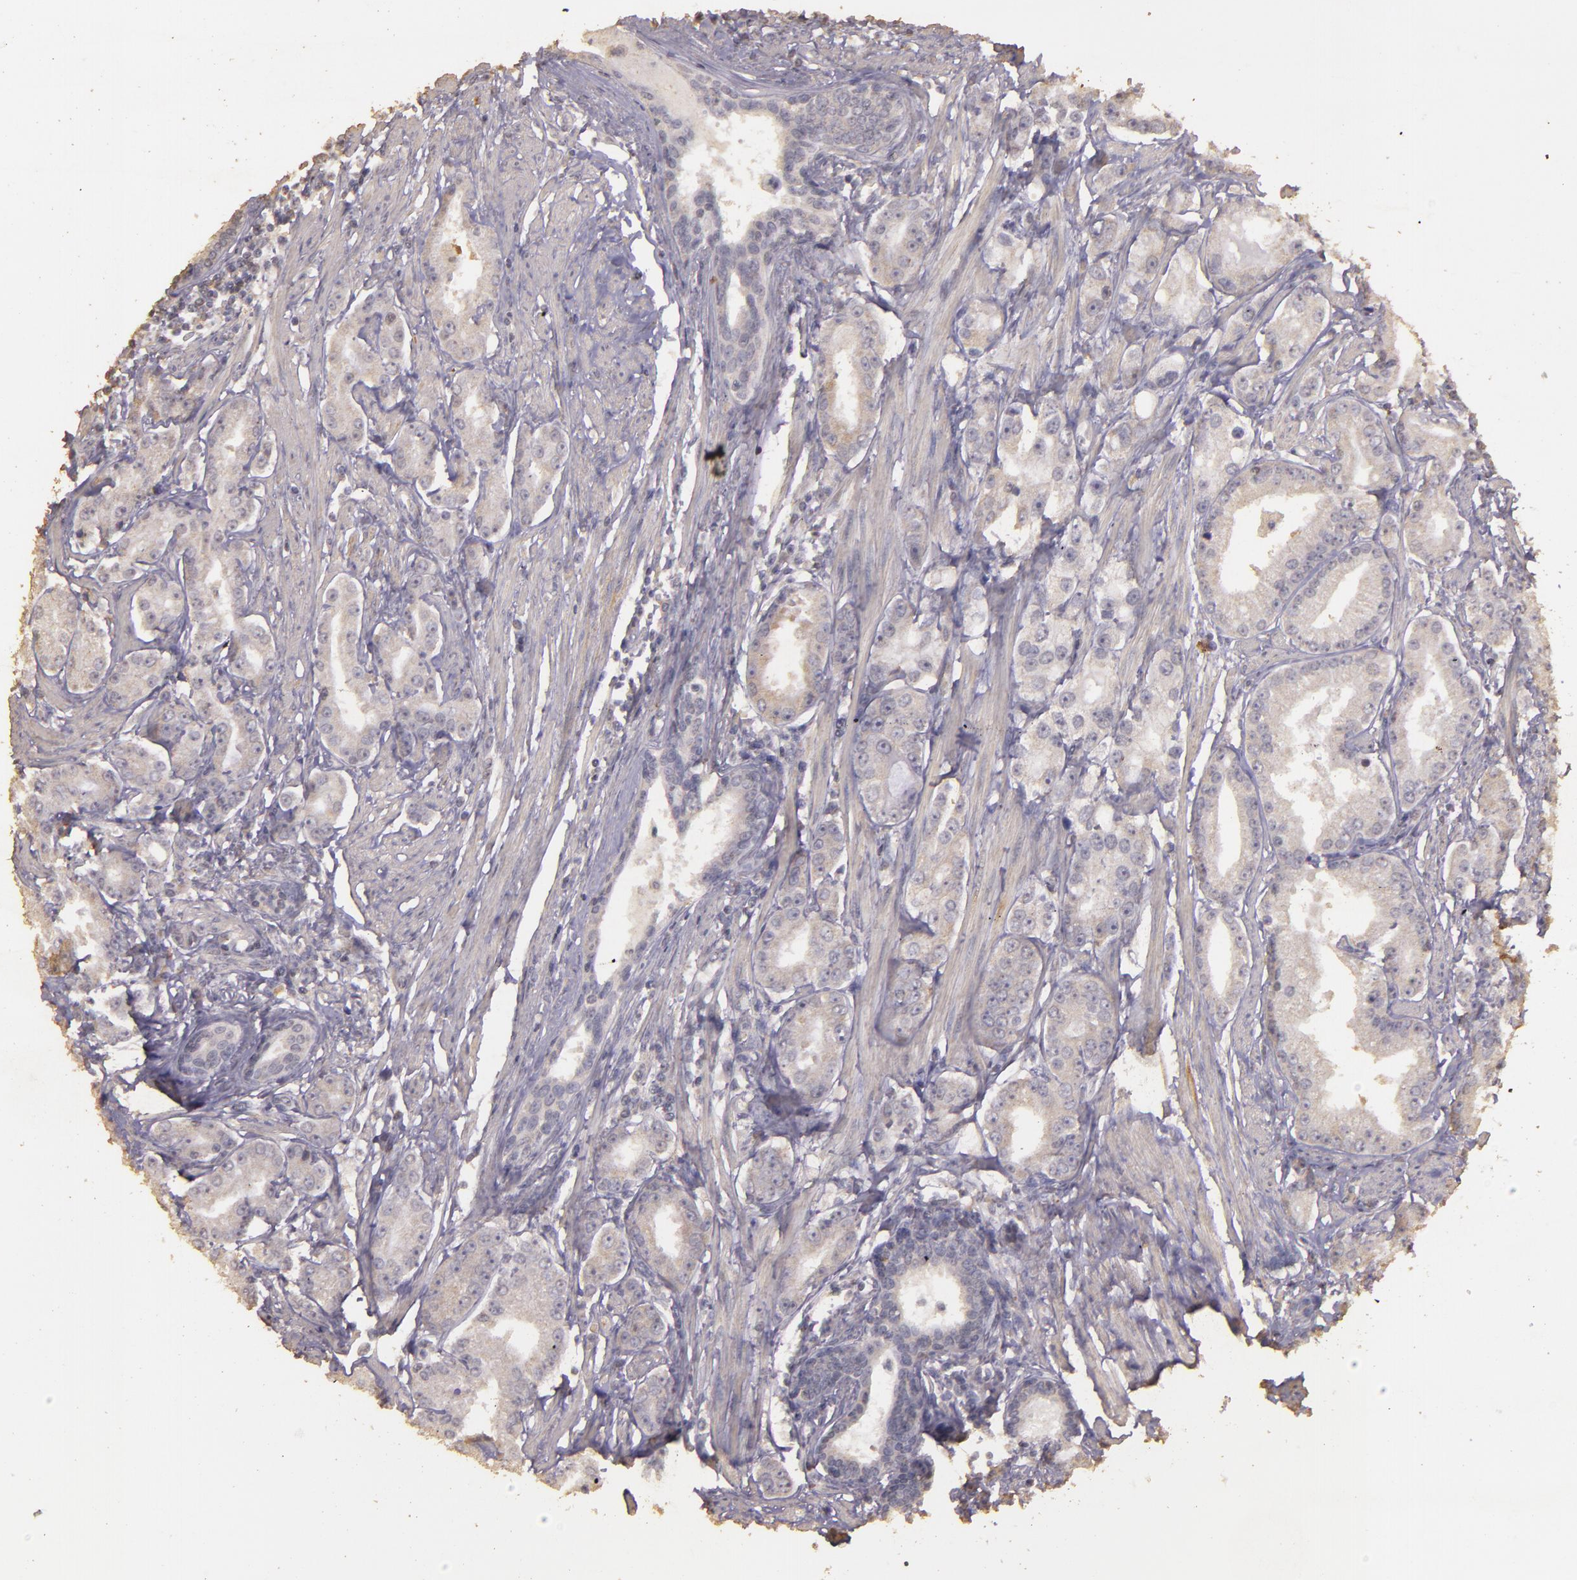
{"staining": {"intensity": "weak", "quantity": "<25%", "location": "cytoplasmic/membranous"}, "tissue": "prostate cancer", "cell_type": "Tumor cells", "image_type": "cancer", "snomed": [{"axis": "morphology", "description": "Adenocarcinoma, Medium grade"}, {"axis": "topography", "description": "Prostate"}], "caption": "High magnification brightfield microscopy of prostate adenocarcinoma (medium-grade) stained with DAB (brown) and counterstained with hematoxylin (blue): tumor cells show no significant expression.", "gene": "BCL2L13", "patient": {"sex": "male", "age": 72}}